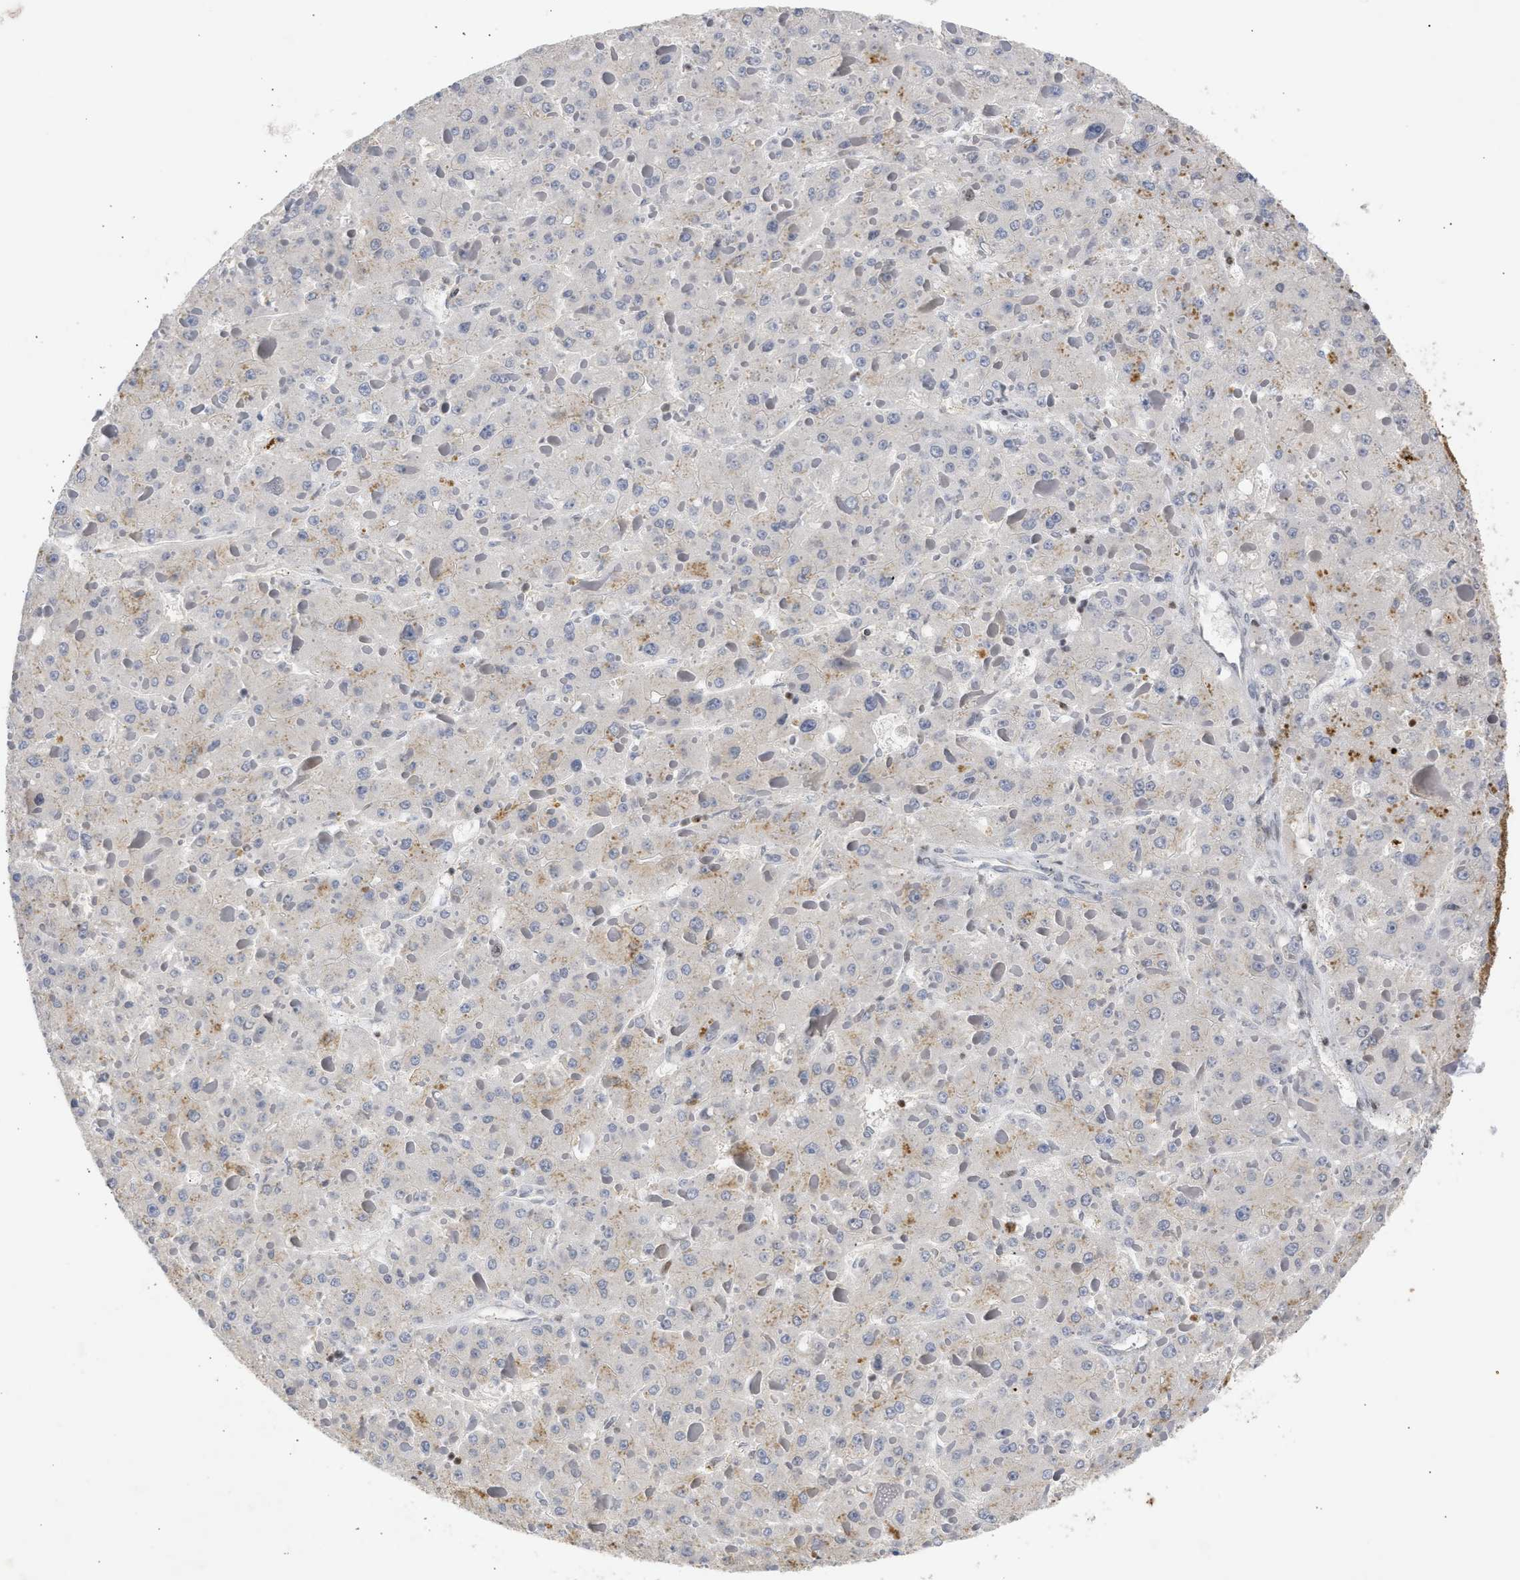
{"staining": {"intensity": "negative", "quantity": "none", "location": "none"}, "tissue": "liver cancer", "cell_type": "Tumor cells", "image_type": "cancer", "snomed": [{"axis": "morphology", "description": "Carcinoma, Hepatocellular, NOS"}, {"axis": "topography", "description": "Liver"}], "caption": "A micrograph of liver cancer stained for a protein reveals no brown staining in tumor cells. (Stains: DAB (3,3'-diaminobenzidine) IHC with hematoxylin counter stain, Microscopy: brightfield microscopy at high magnification).", "gene": "ENSG00000142539", "patient": {"sex": "female", "age": 73}}